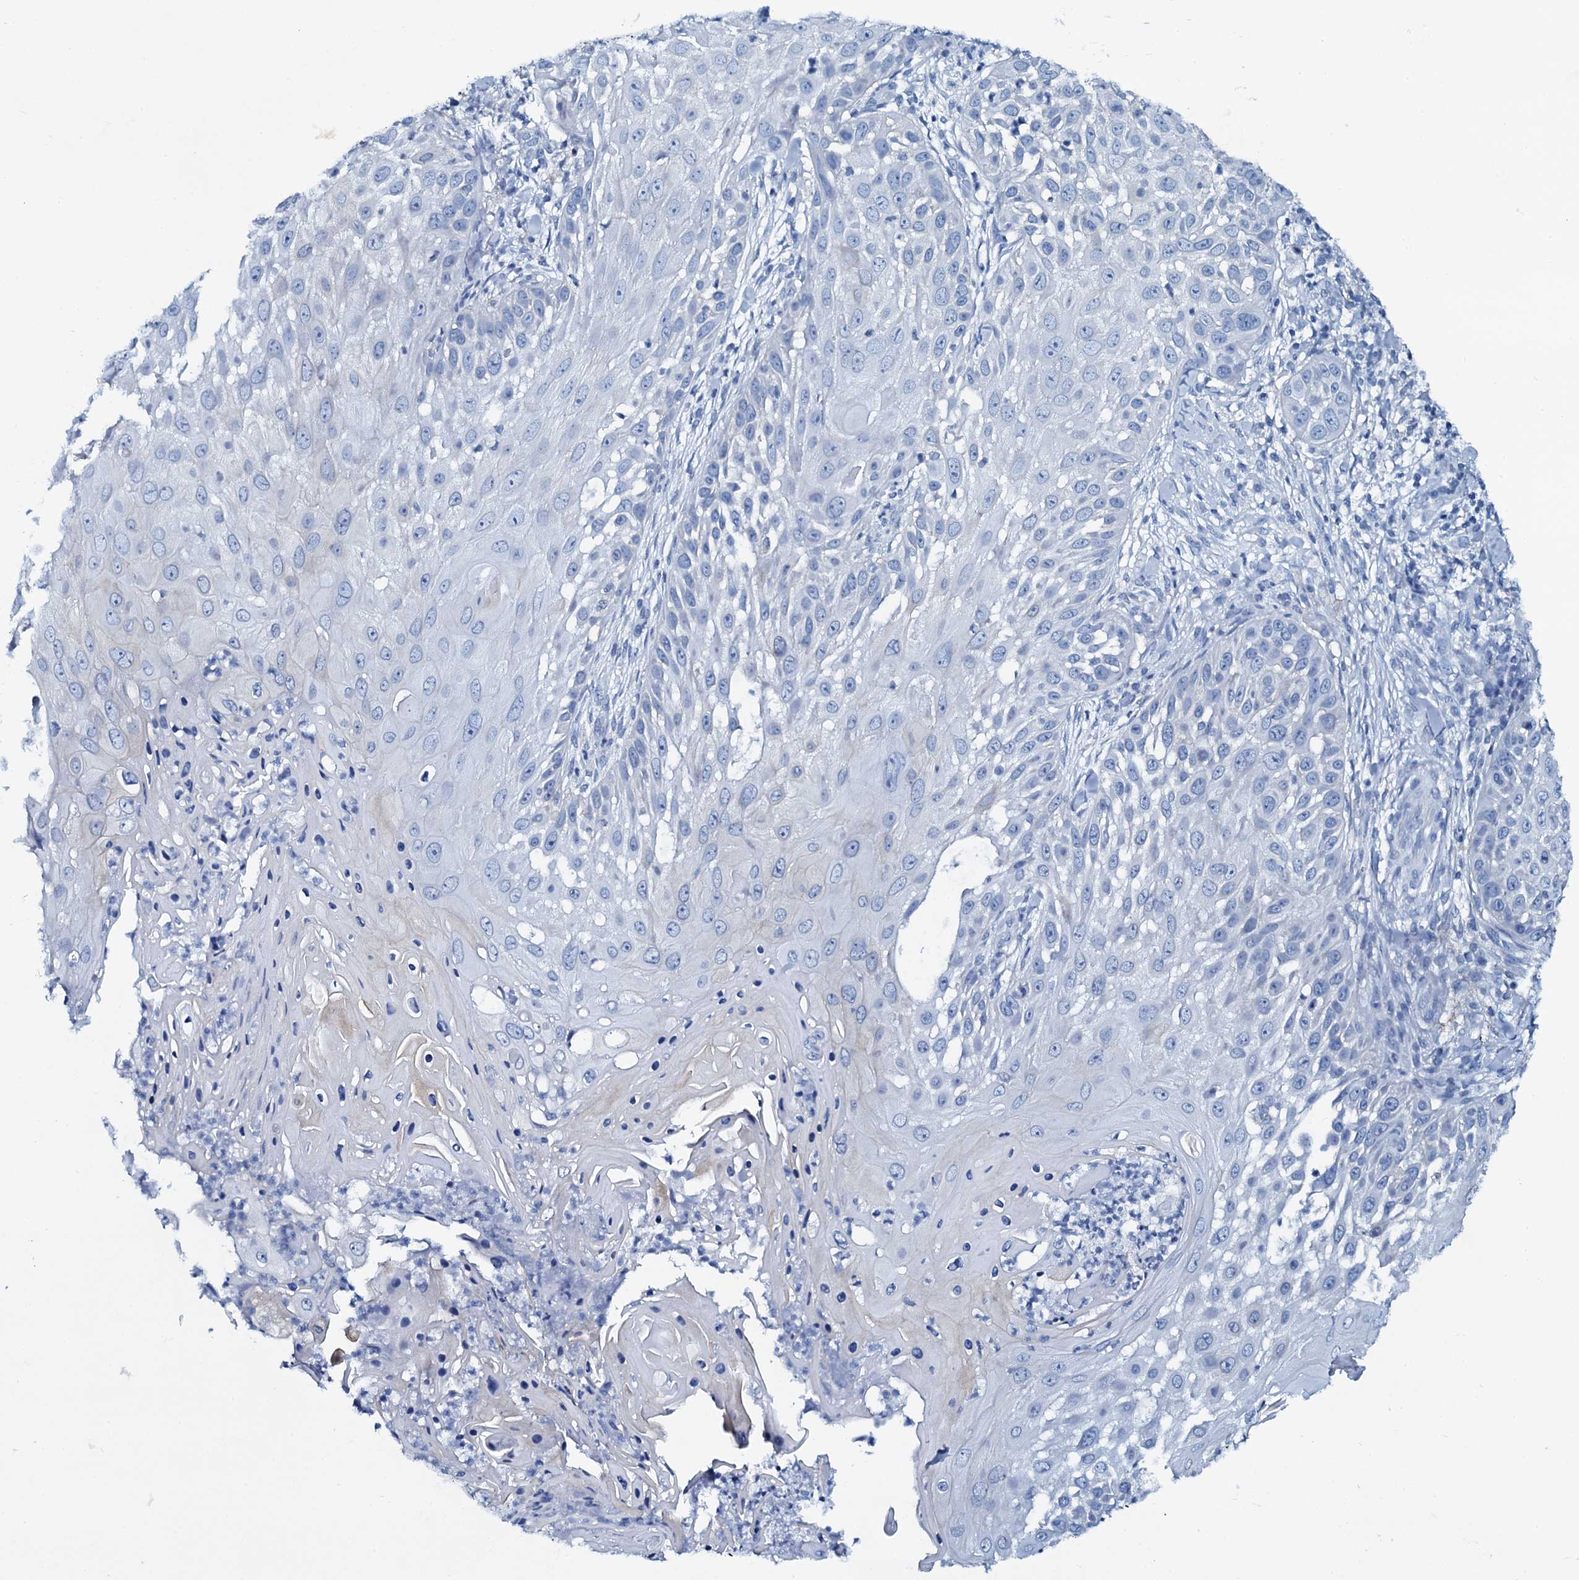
{"staining": {"intensity": "negative", "quantity": "none", "location": "none"}, "tissue": "skin cancer", "cell_type": "Tumor cells", "image_type": "cancer", "snomed": [{"axis": "morphology", "description": "Squamous cell carcinoma, NOS"}, {"axis": "topography", "description": "Skin"}], "caption": "The micrograph shows no staining of tumor cells in skin cancer (squamous cell carcinoma). (DAB immunohistochemistry, high magnification).", "gene": "SLC4A7", "patient": {"sex": "female", "age": 44}}